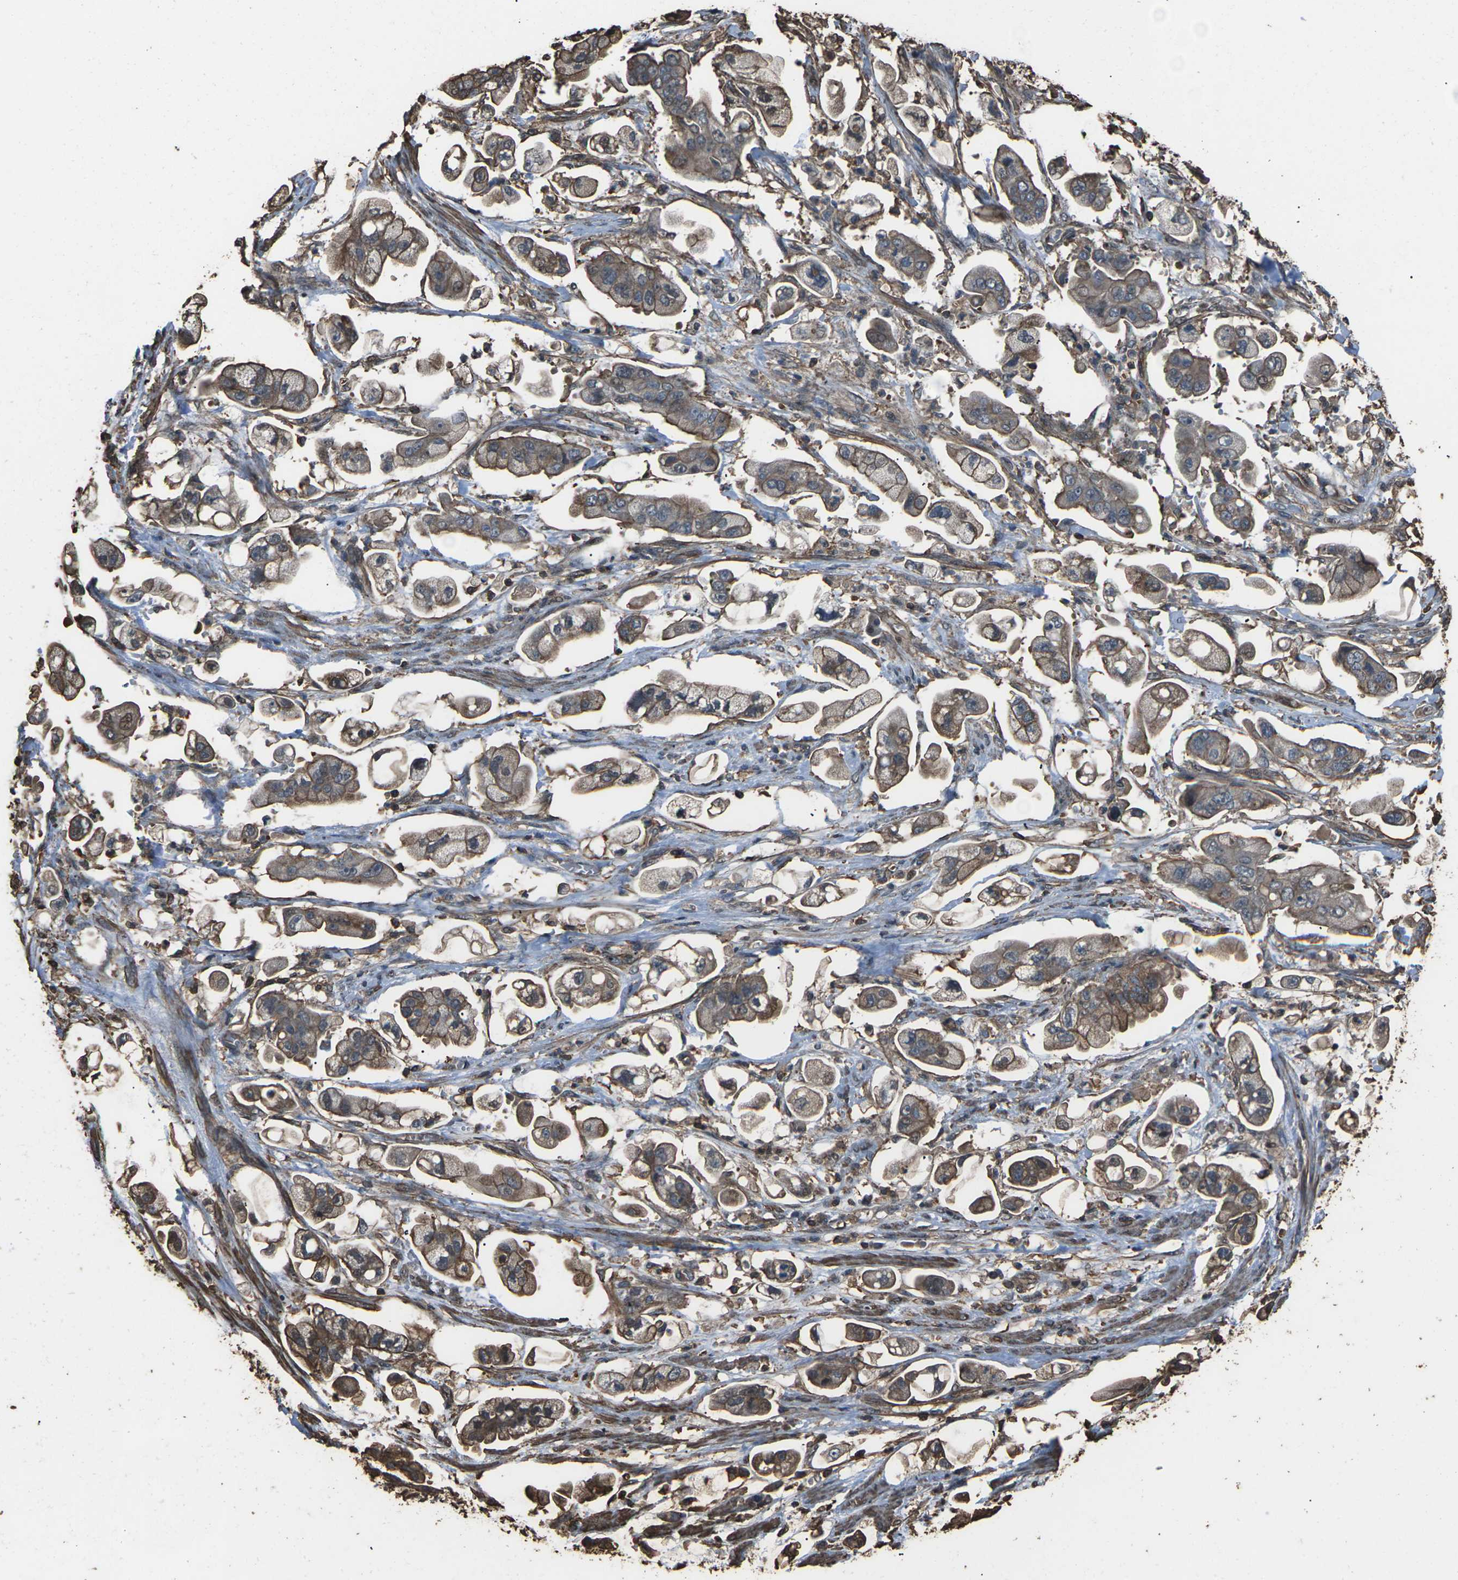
{"staining": {"intensity": "weak", "quantity": ">75%", "location": "cytoplasmic/membranous"}, "tissue": "stomach cancer", "cell_type": "Tumor cells", "image_type": "cancer", "snomed": [{"axis": "morphology", "description": "Adenocarcinoma, NOS"}, {"axis": "topography", "description": "Stomach"}], "caption": "The immunohistochemical stain highlights weak cytoplasmic/membranous staining in tumor cells of adenocarcinoma (stomach) tissue.", "gene": "DHPS", "patient": {"sex": "male", "age": 62}}